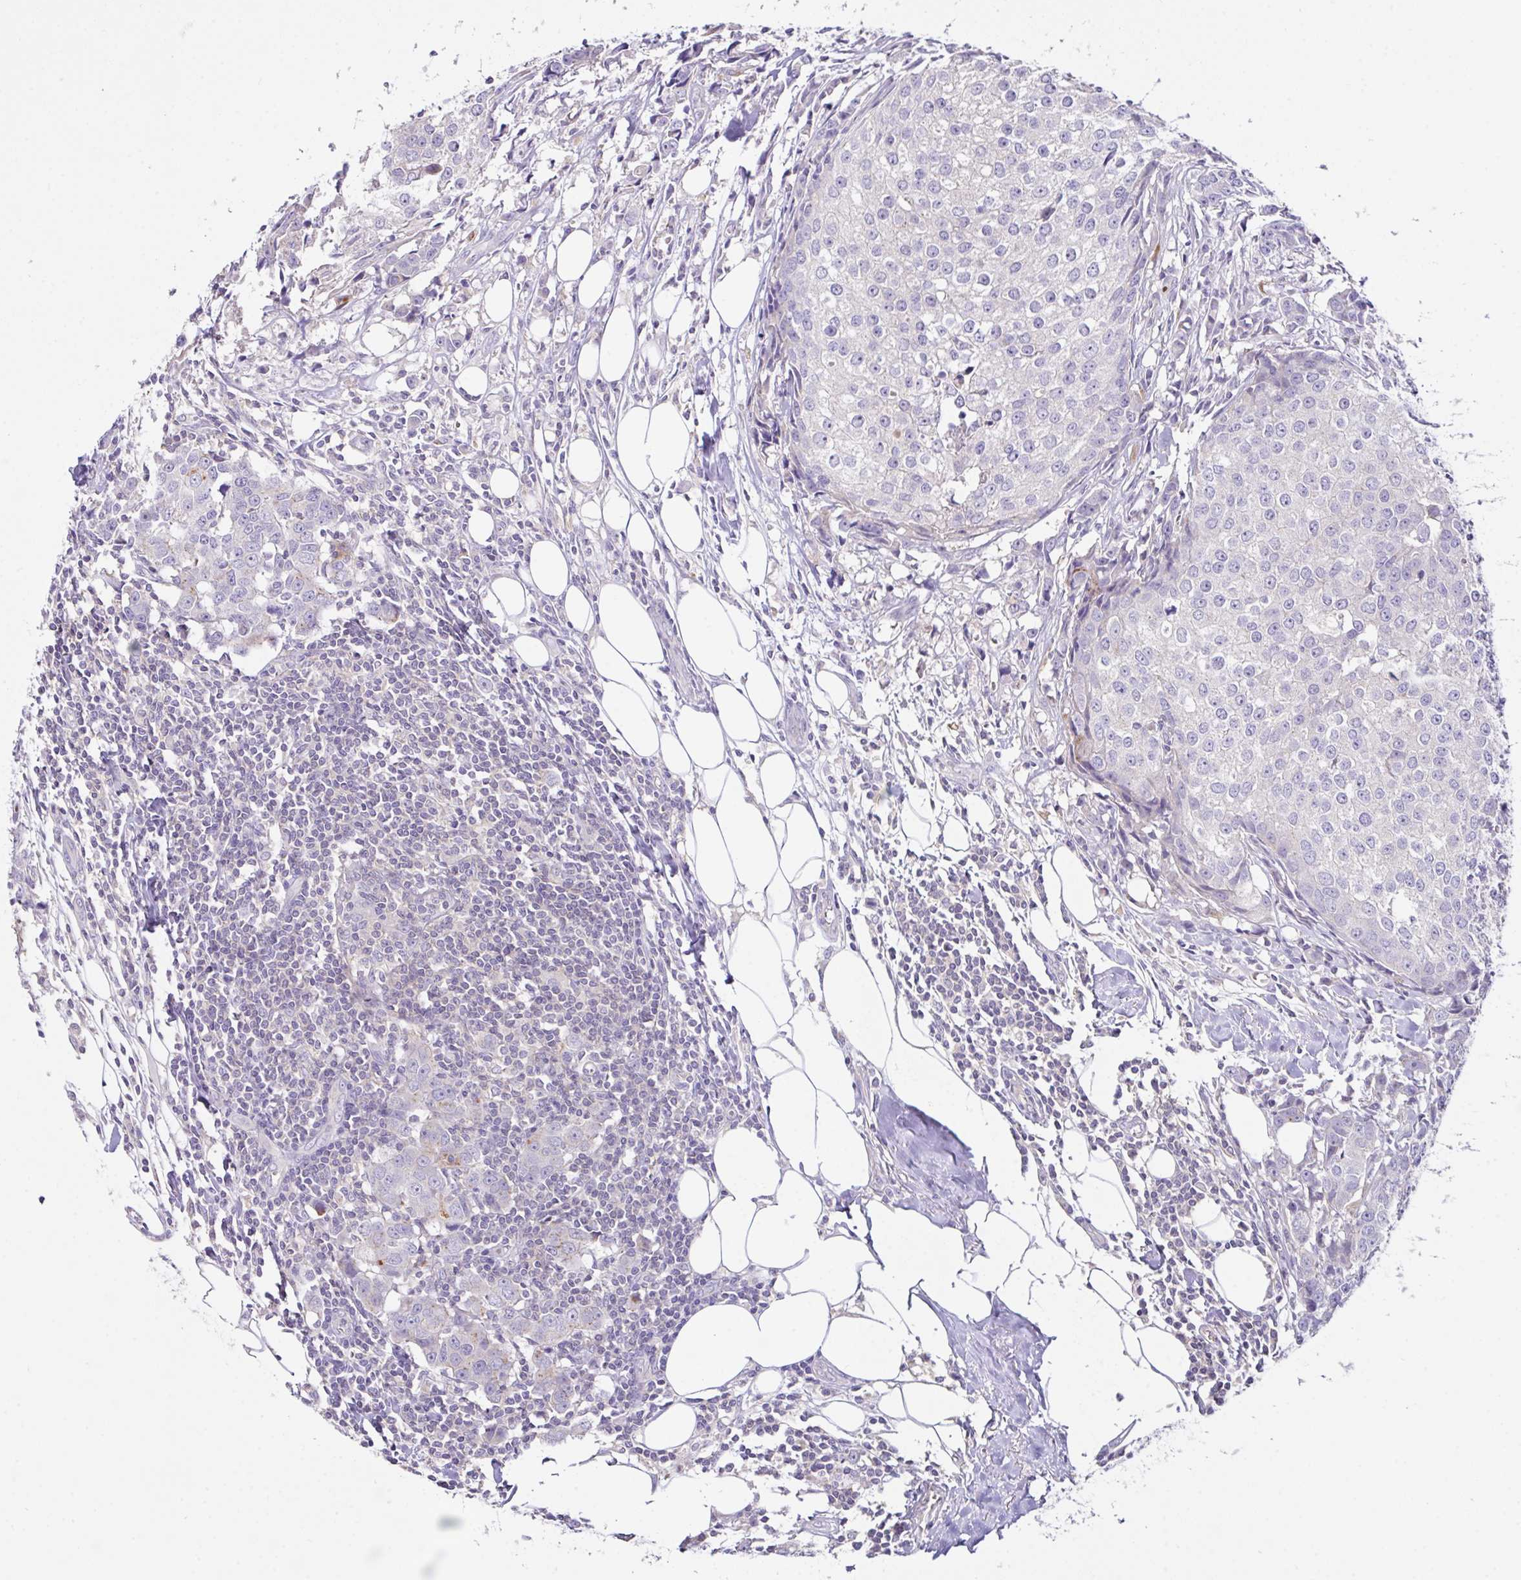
{"staining": {"intensity": "negative", "quantity": "none", "location": "none"}, "tissue": "breast cancer", "cell_type": "Tumor cells", "image_type": "cancer", "snomed": [{"axis": "morphology", "description": "Duct carcinoma"}, {"axis": "topography", "description": "Breast"}], "caption": "DAB immunohistochemical staining of human breast invasive ductal carcinoma exhibits no significant staining in tumor cells.", "gene": "D2HGDH", "patient": {"sex": "female", "age": 80}}